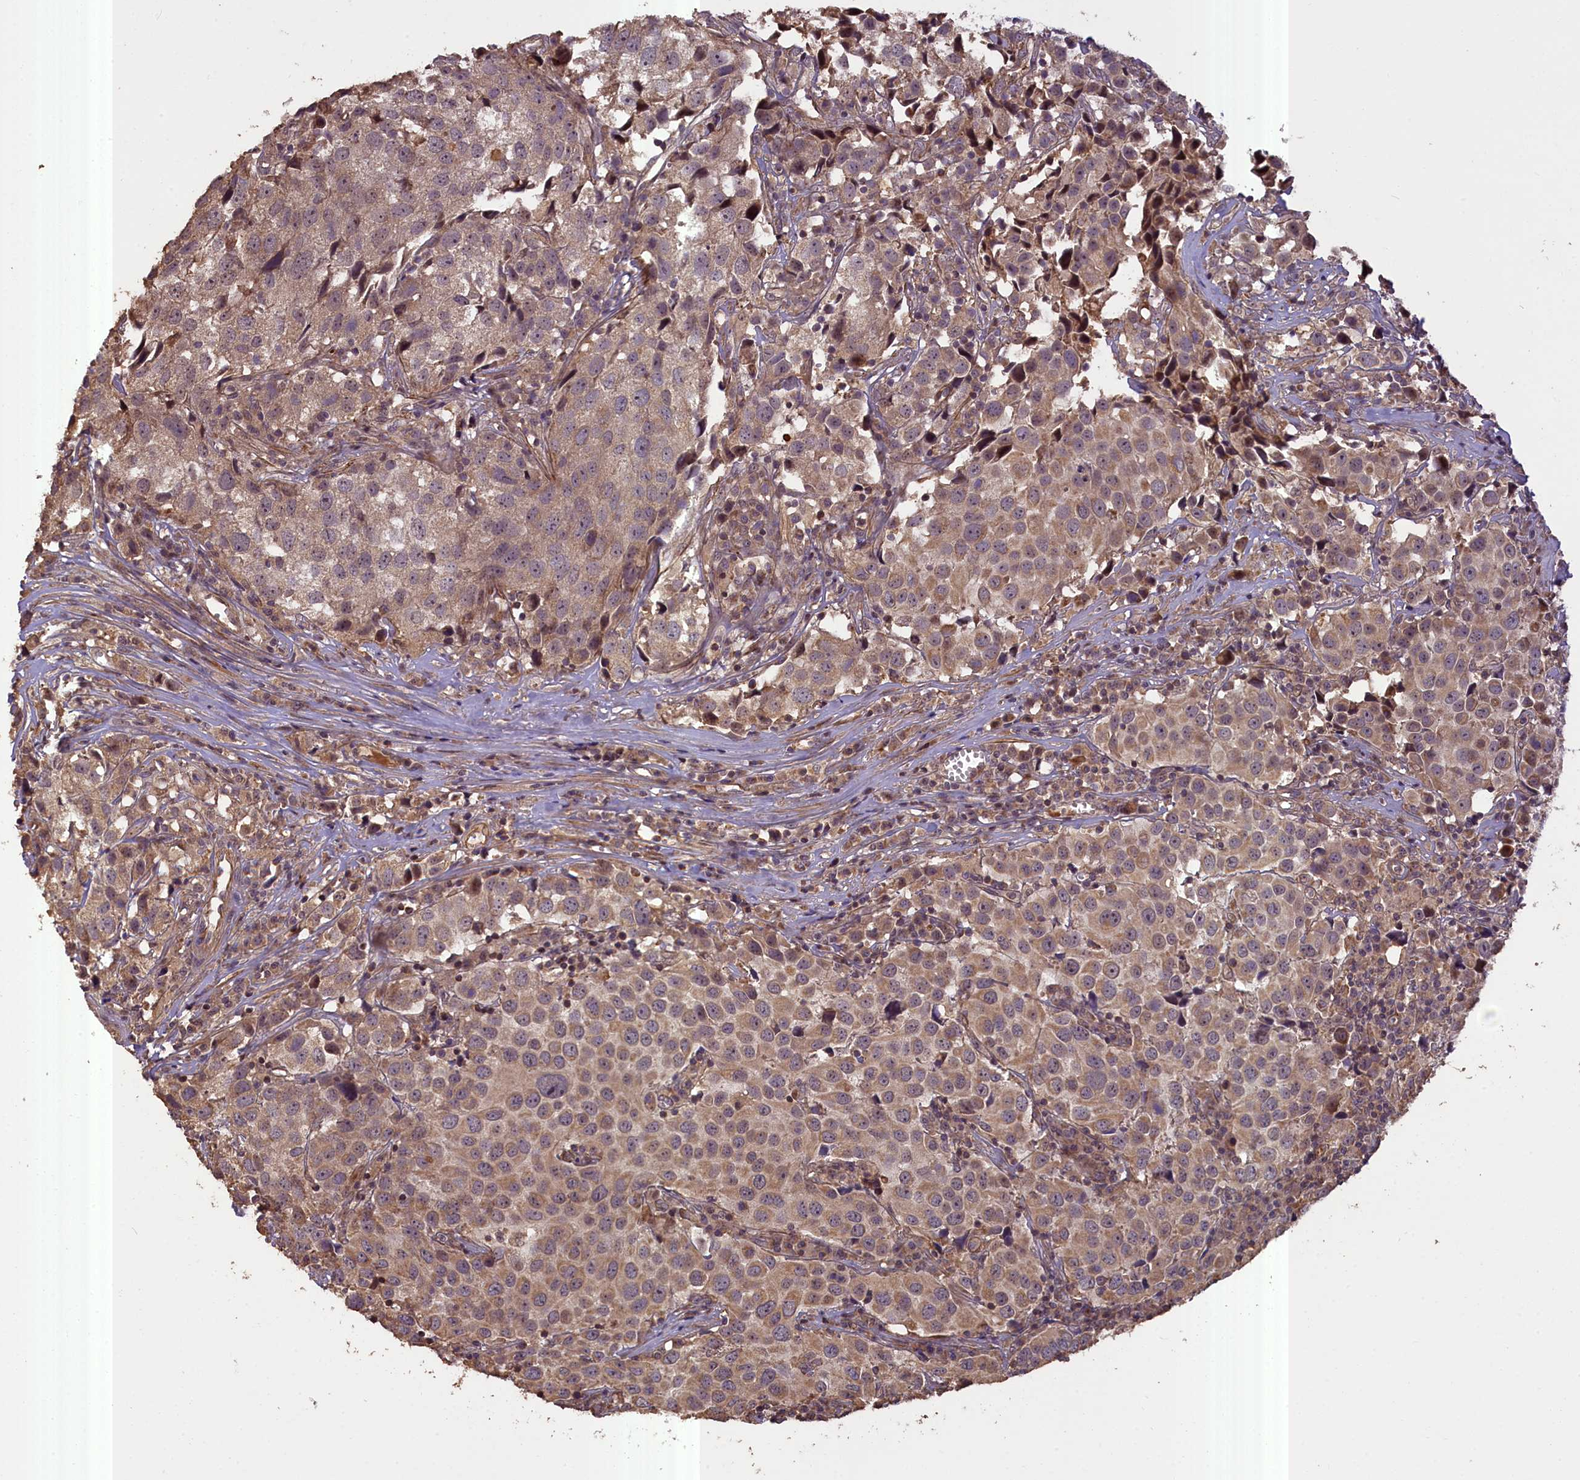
{"staining": {"intensity": "moderate", "quantity": ">75%", "location": "cytoplasmic/membranous"}, "tissue": "urothelial cancer", "cell_type": "Tumor cells", "image_type": "cancer", "snomed": [{"axis": "morphology", "description": "Urothelial carcinoma, High grade"}, {"axis": "topography", "description": "Urinary bladder"}], "caption": "Tumor cells exhibit medium levels of moderate cytoplasmic/membranous positivity in approximately >75% of cells in high-grade urothelial carcinoma.", "gene": "FUZ", "patient": {"sex": "female", "age": 75}}